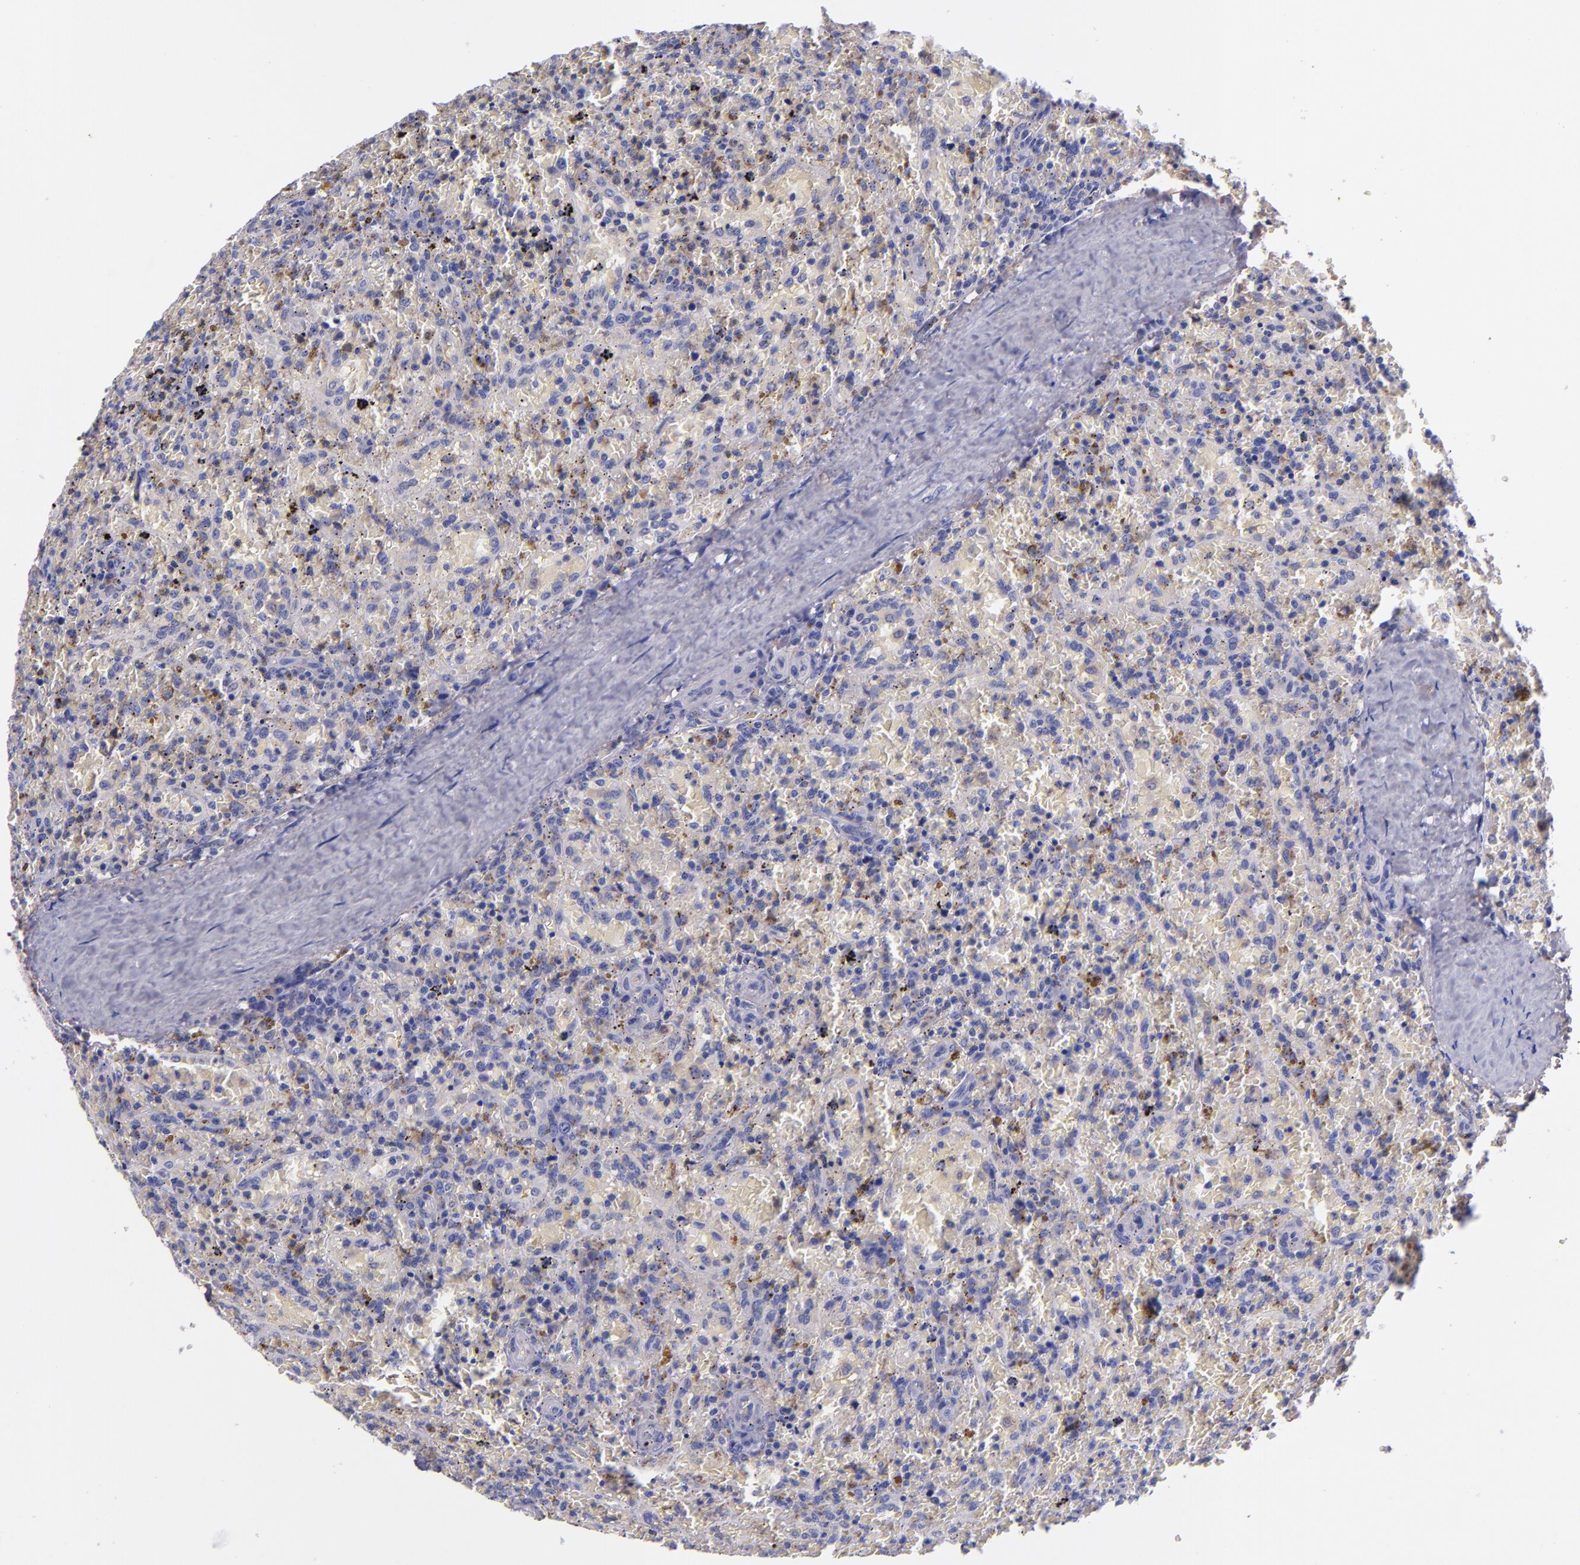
{"staining": {"intensity": "negative", "quantity": "none", "location": "none"}, "tissue": "lymphoma", "cell_type": "Tumor cells", "image_type": "cancer", "snomed": [{"axis": "morphology", "description": "Malignant lymphoma, non-Hodgkin's type, High grade"}, {"axis": "topography", "description": "Spleen"}, {"axis": "topography", "description": "Lymph node"}], "caption": "Tumor cells show no significant protein expression in malignant lymphoma, non-Hodgkin's type (high-grade). (Immunohistochemistry, brightfield microscopy, high magnification).", "gene": "IVL", "patient": {"sex": "female", "age": 70}}